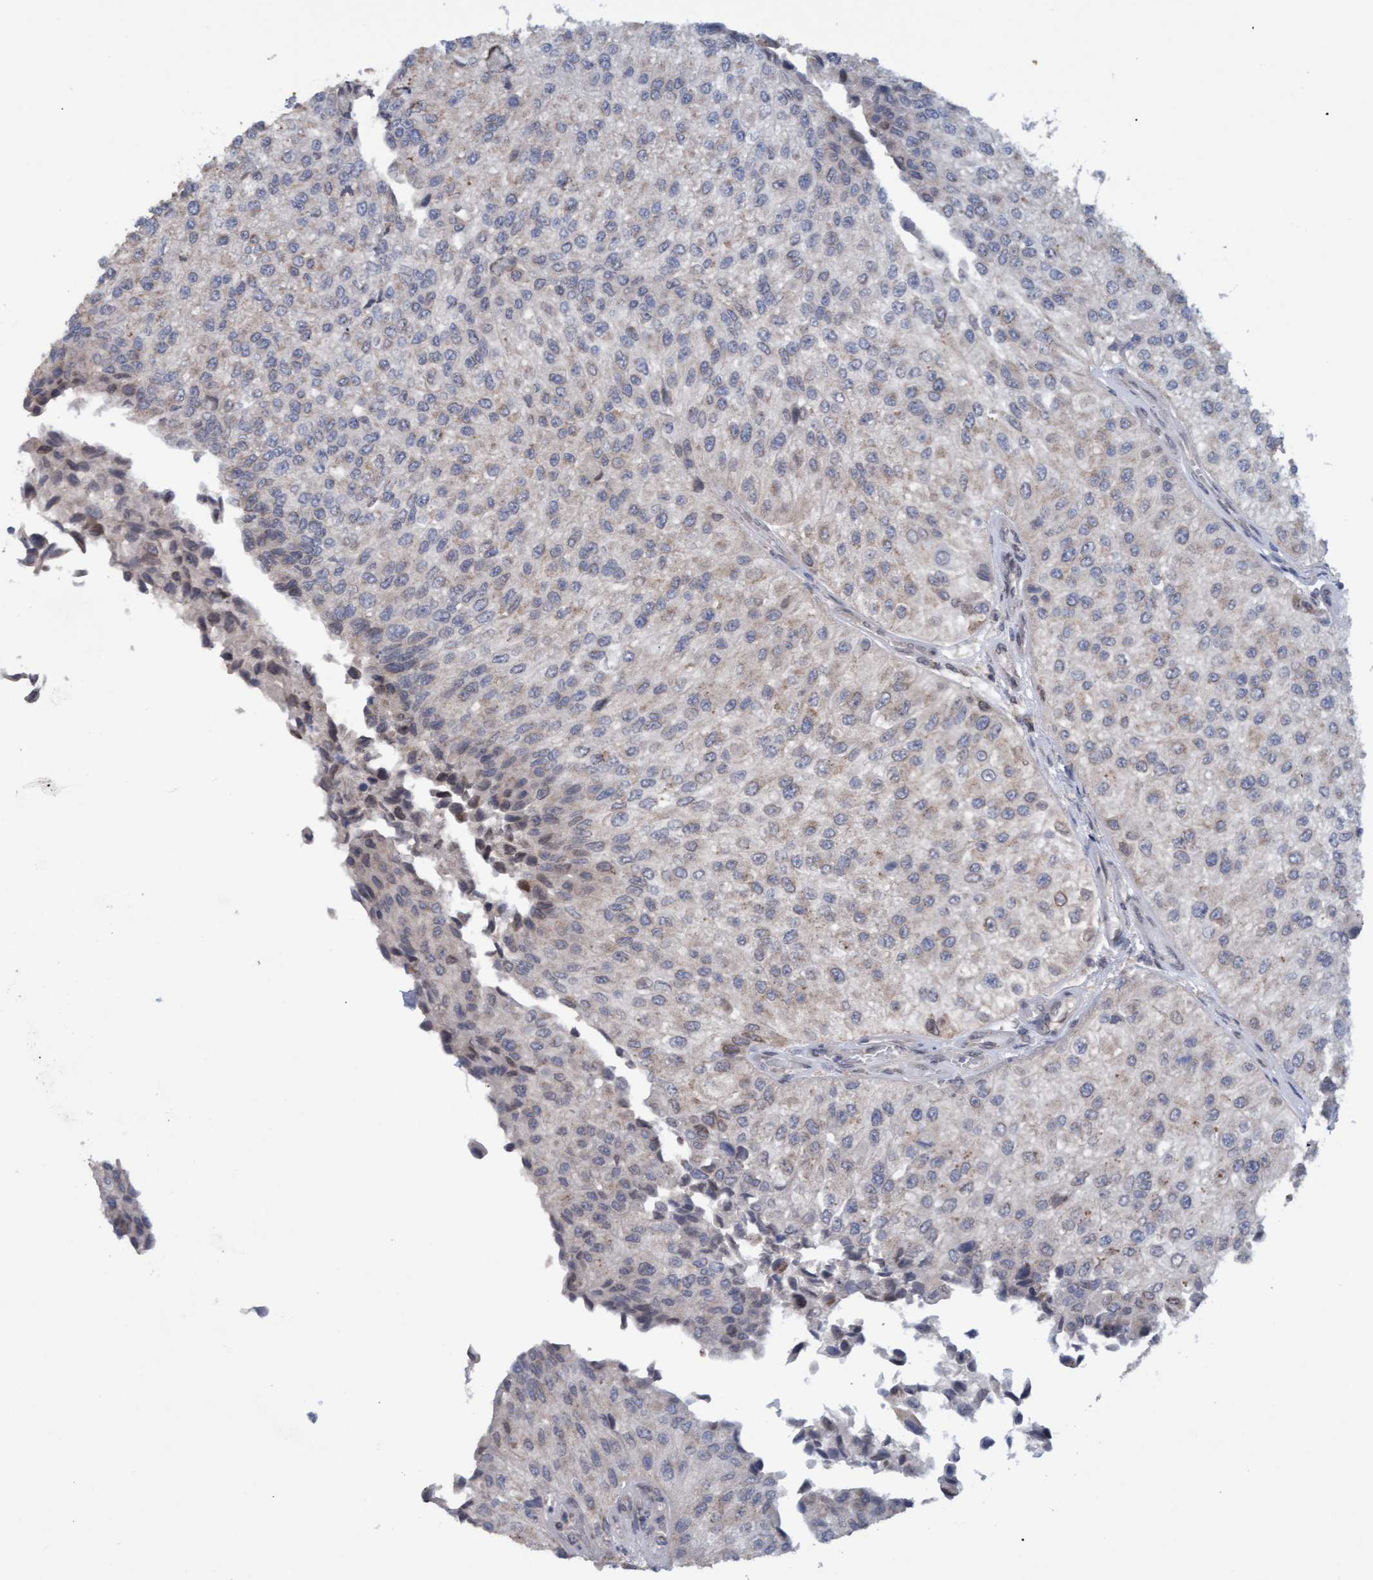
{"staining": {"intensity": "negative", "quantity": "none", "location": "none"}, "tissue": "urothelial cancer", "cell_type": "Tumor cells", "image_type": "cancer", "snomed": [{"axis": "morphology", "description": "Urothelial carcinoma, High grade"}, {"axis": "topography", "description": "Kidney"}, {"axis": "topography", "description": "Urinary bladder"}], "caption": "A micrograph of urothelial cancer stained for a protein displays no brown staining in tumor cells.", "gene": "MGLL", "patient": {"sex": "male", "age": 77}}